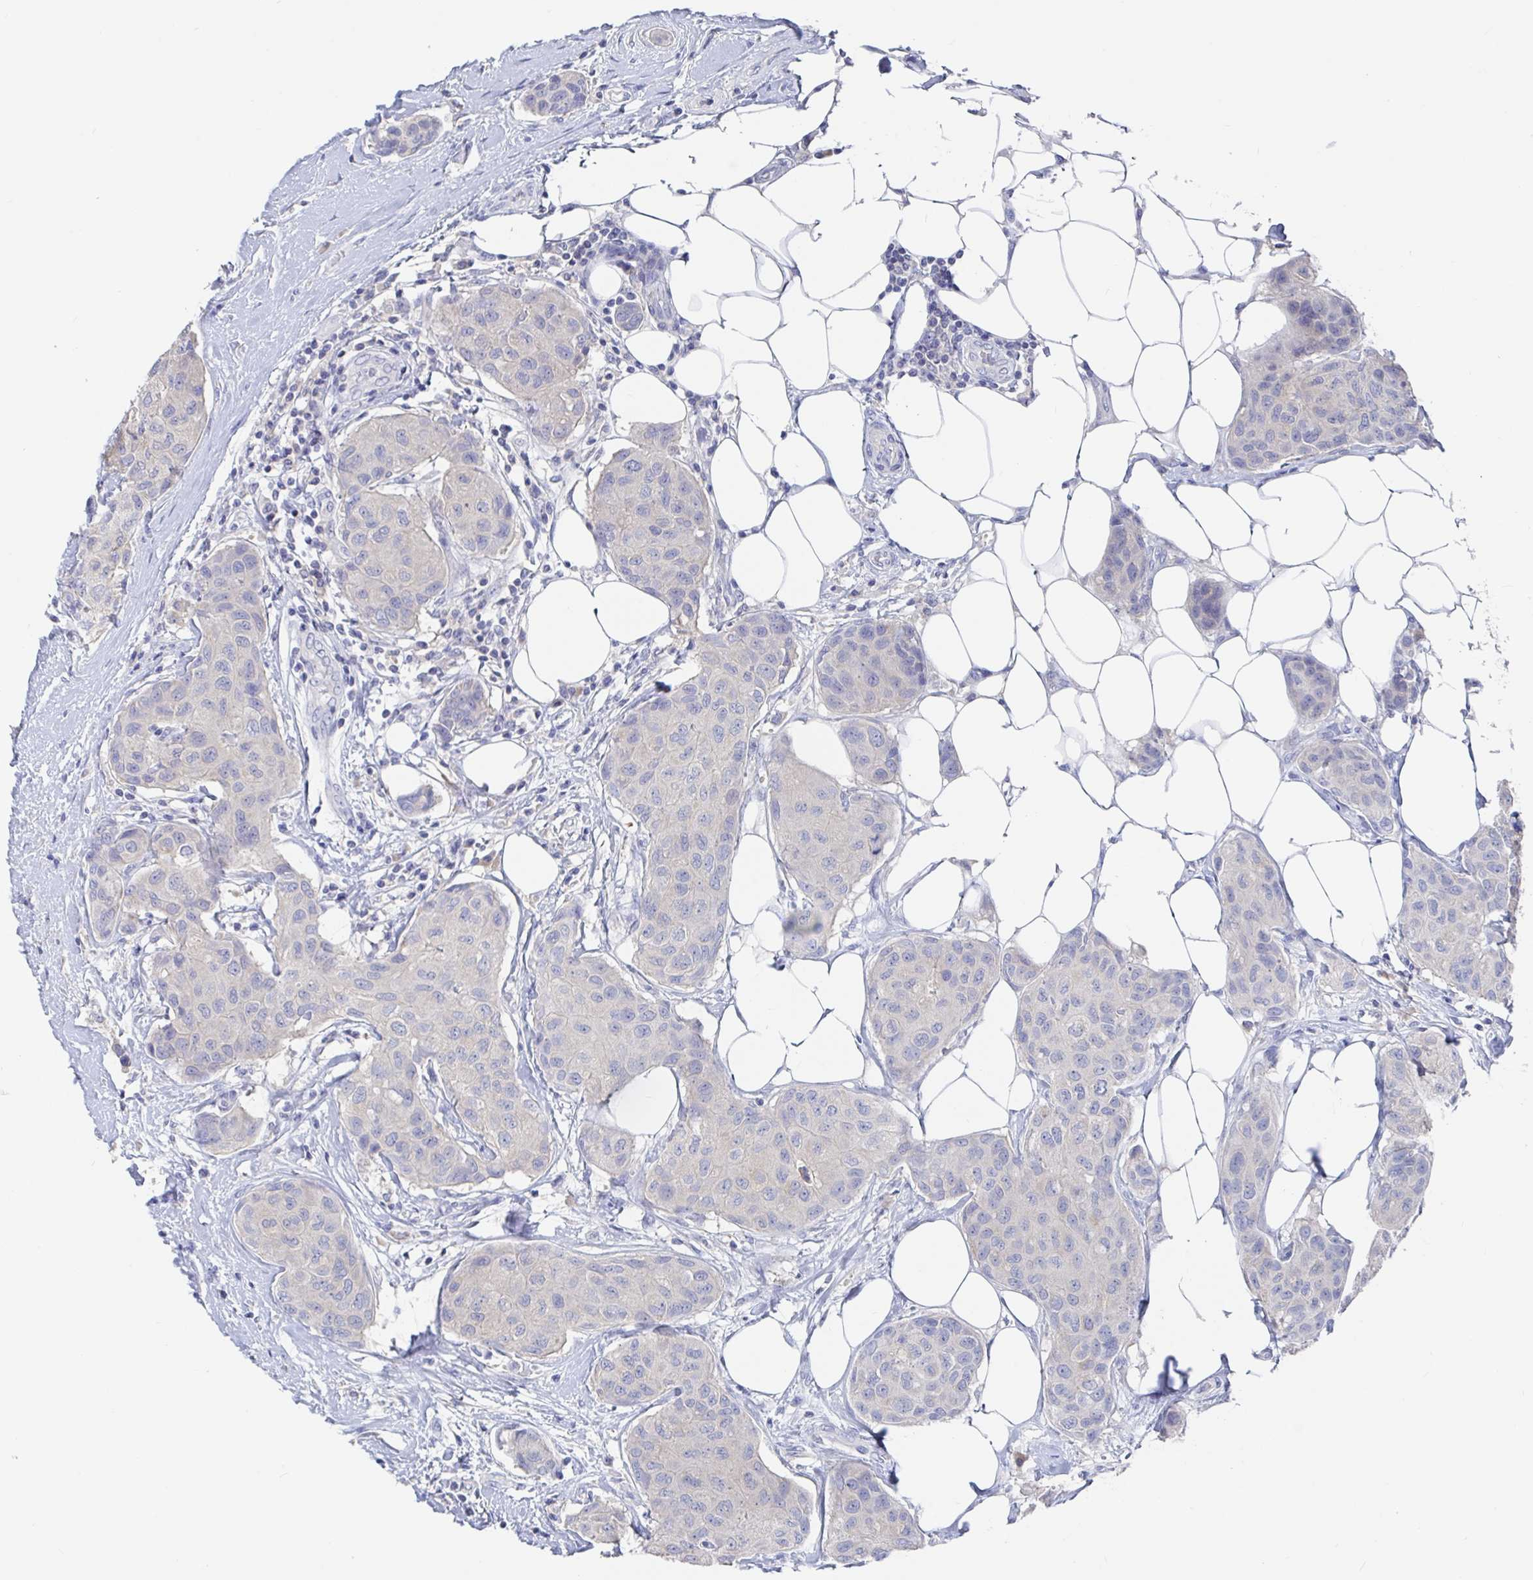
{"staining": {"intensity": "negative", "quantity": "none", "location": "none"}, "tissue": "breast cancer", "cell_type": "Tumor cells", "image_type": "cancer", "snomed": [{"axis": "morphology", "description": "Duct carcinoma"}, {"axis": "topography", "description": "Breast"}, {"axis": "topography", "description": "Lymph node"}], "caption": "Immunohistochemical staining of human breast cancer (invasive ductal carcinoma) displays no significant staining in tumor cells.", "gene": "GPR148", "patient": {"sex": "female", "age": 80}}